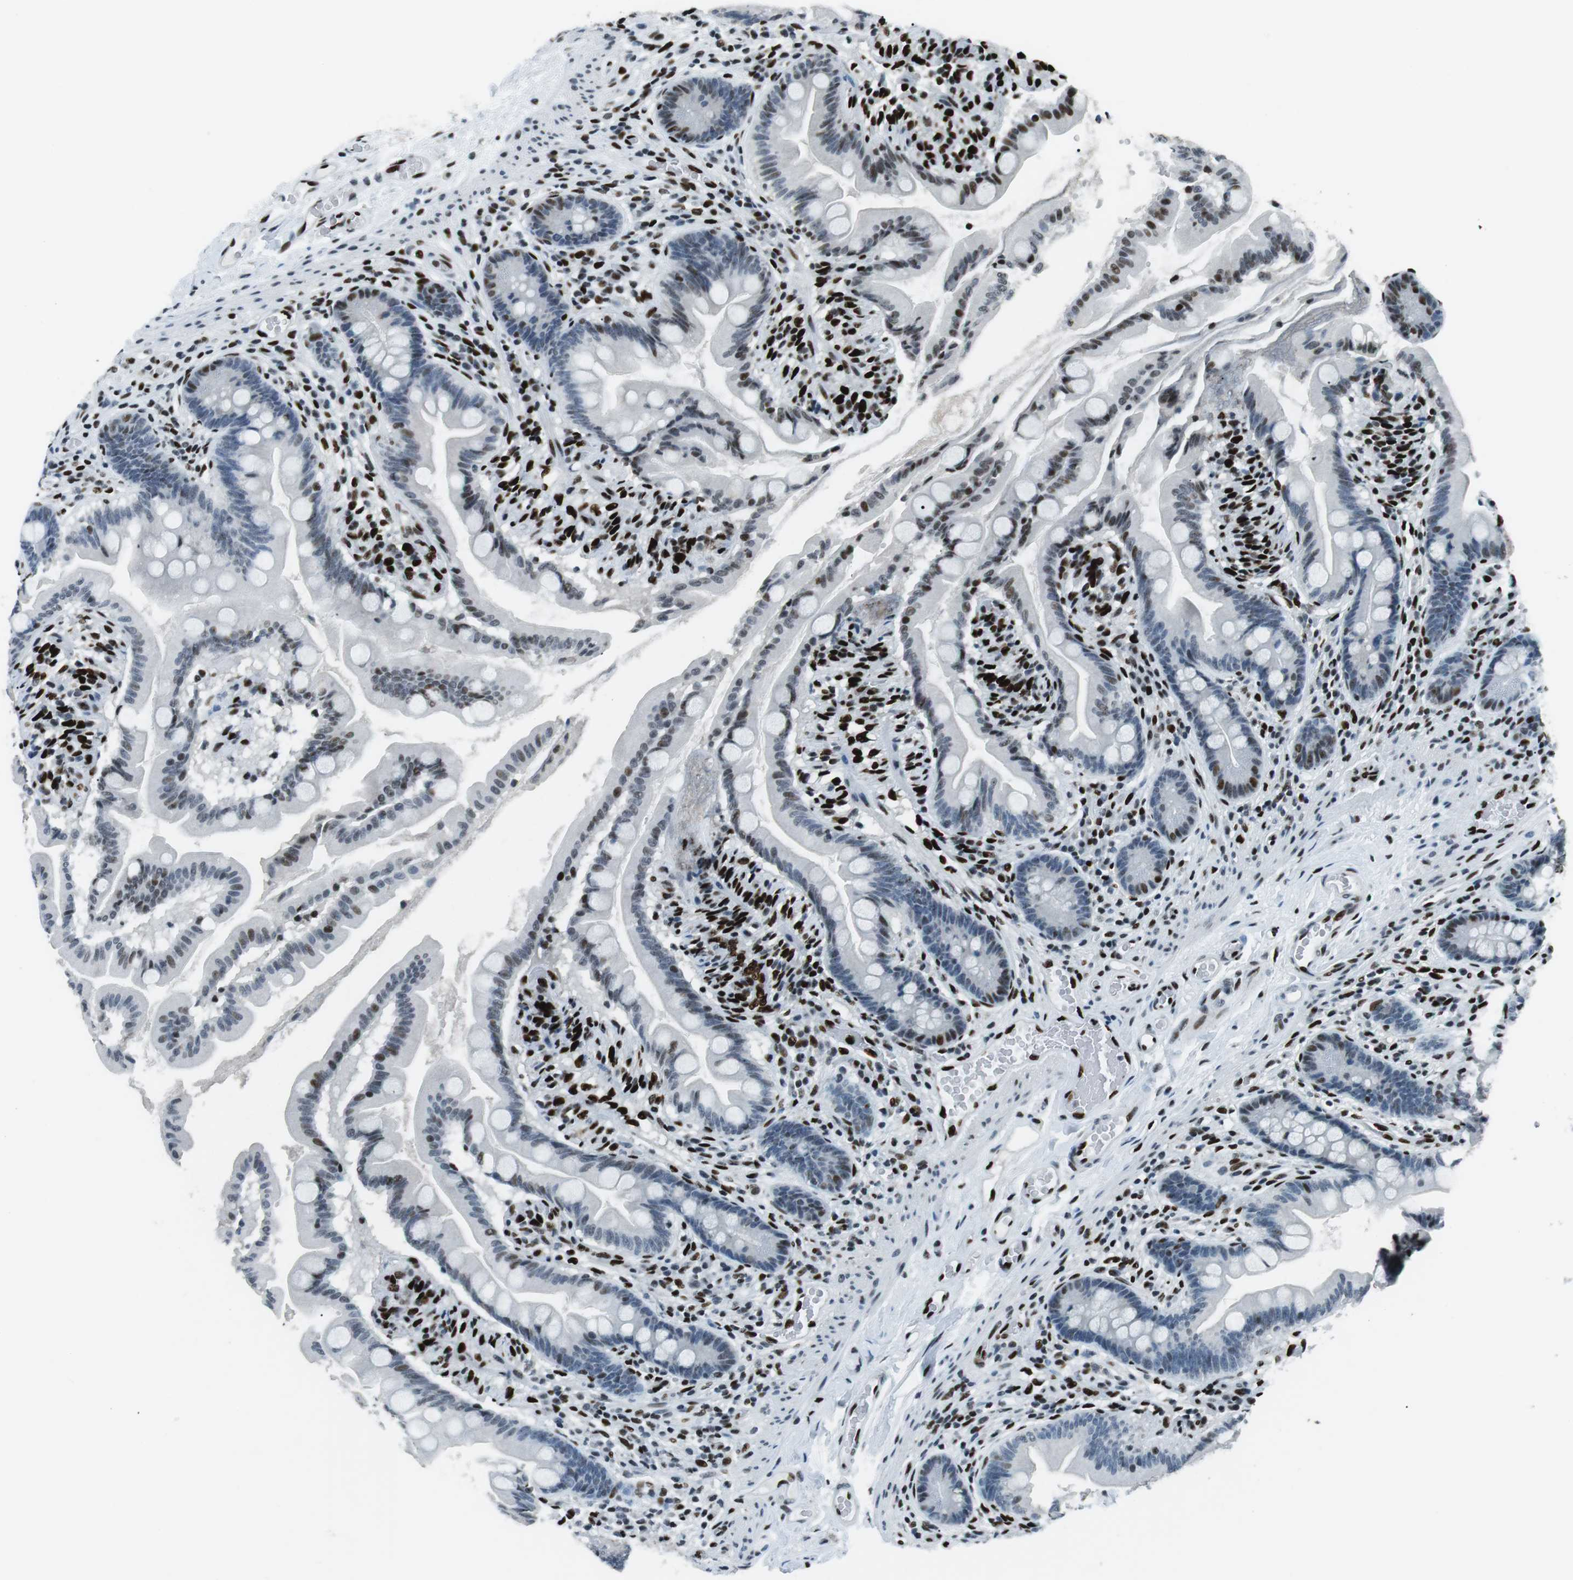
{"staining": {"intensity": "moderate", "quantity": "25%-75%", "location": "nuclear"}, "tissue": "small intestine", "cell_type": "Glandular cells", "image_type": "normal", "snomed": [{"axis": "morphology", "description": "Normal tissue, NOS"}, {"axis": "topography", "description": "Small intestine"}], "caption": "A high-resolution image shows immunohistochemistry staining of unremarkable small intestine, which demonstrates moderate nuclear expression in approximately 25%-75% of glandular cells. The staining is performed using DAB brown chromogen to label protein expression. The nuclei are counter-stained blue using hematoxylin.", "gene": "PML", "patient": {"sex": "female", "age": 56}}